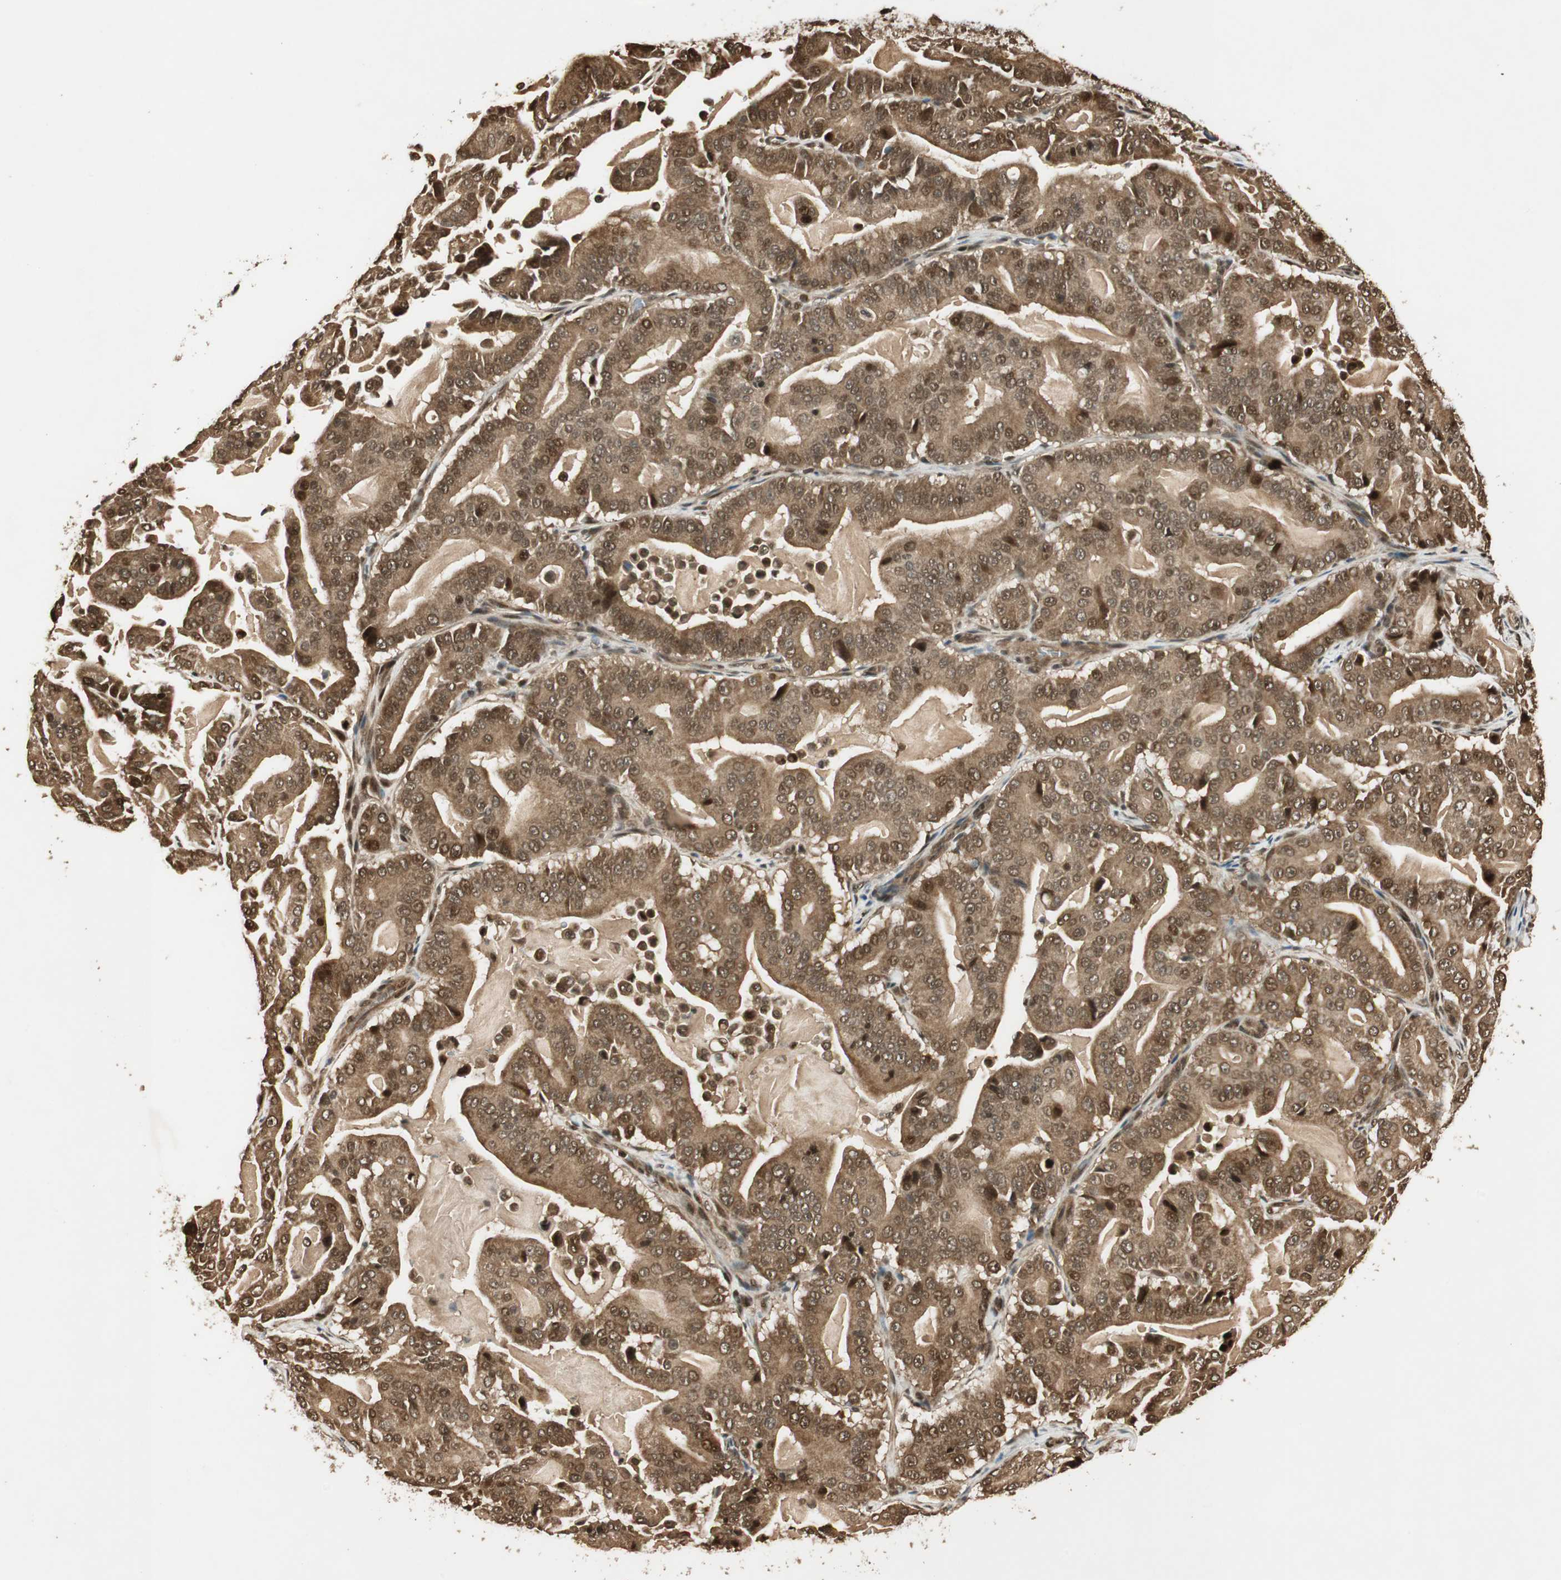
{"staining": {"intensity": "strong", "quantity": ">75%", "location": "cytoplasmic/membranous,nuclear"}, "tissue": "pancreatic cancer", "cell_type": "Tumor cells", "image_type": "cancer", "snomed": [{"axis": "morphology", "description": "Adenocarcinoma, NOS"}, {"axis": "topography", "description": "Pancreas"}], "caption": "High-magnification brightfield microscopy of pancreatic cancer stained with DAB (brown) and counterstained with hematoxylin (blue). tumor cells exhibit strong cytoplasmic/membranous and nuclear staining is appreciated in approximately>75% of cells.", "gene": "RPA3", "patient": {"sex": "male", "age": 63}}